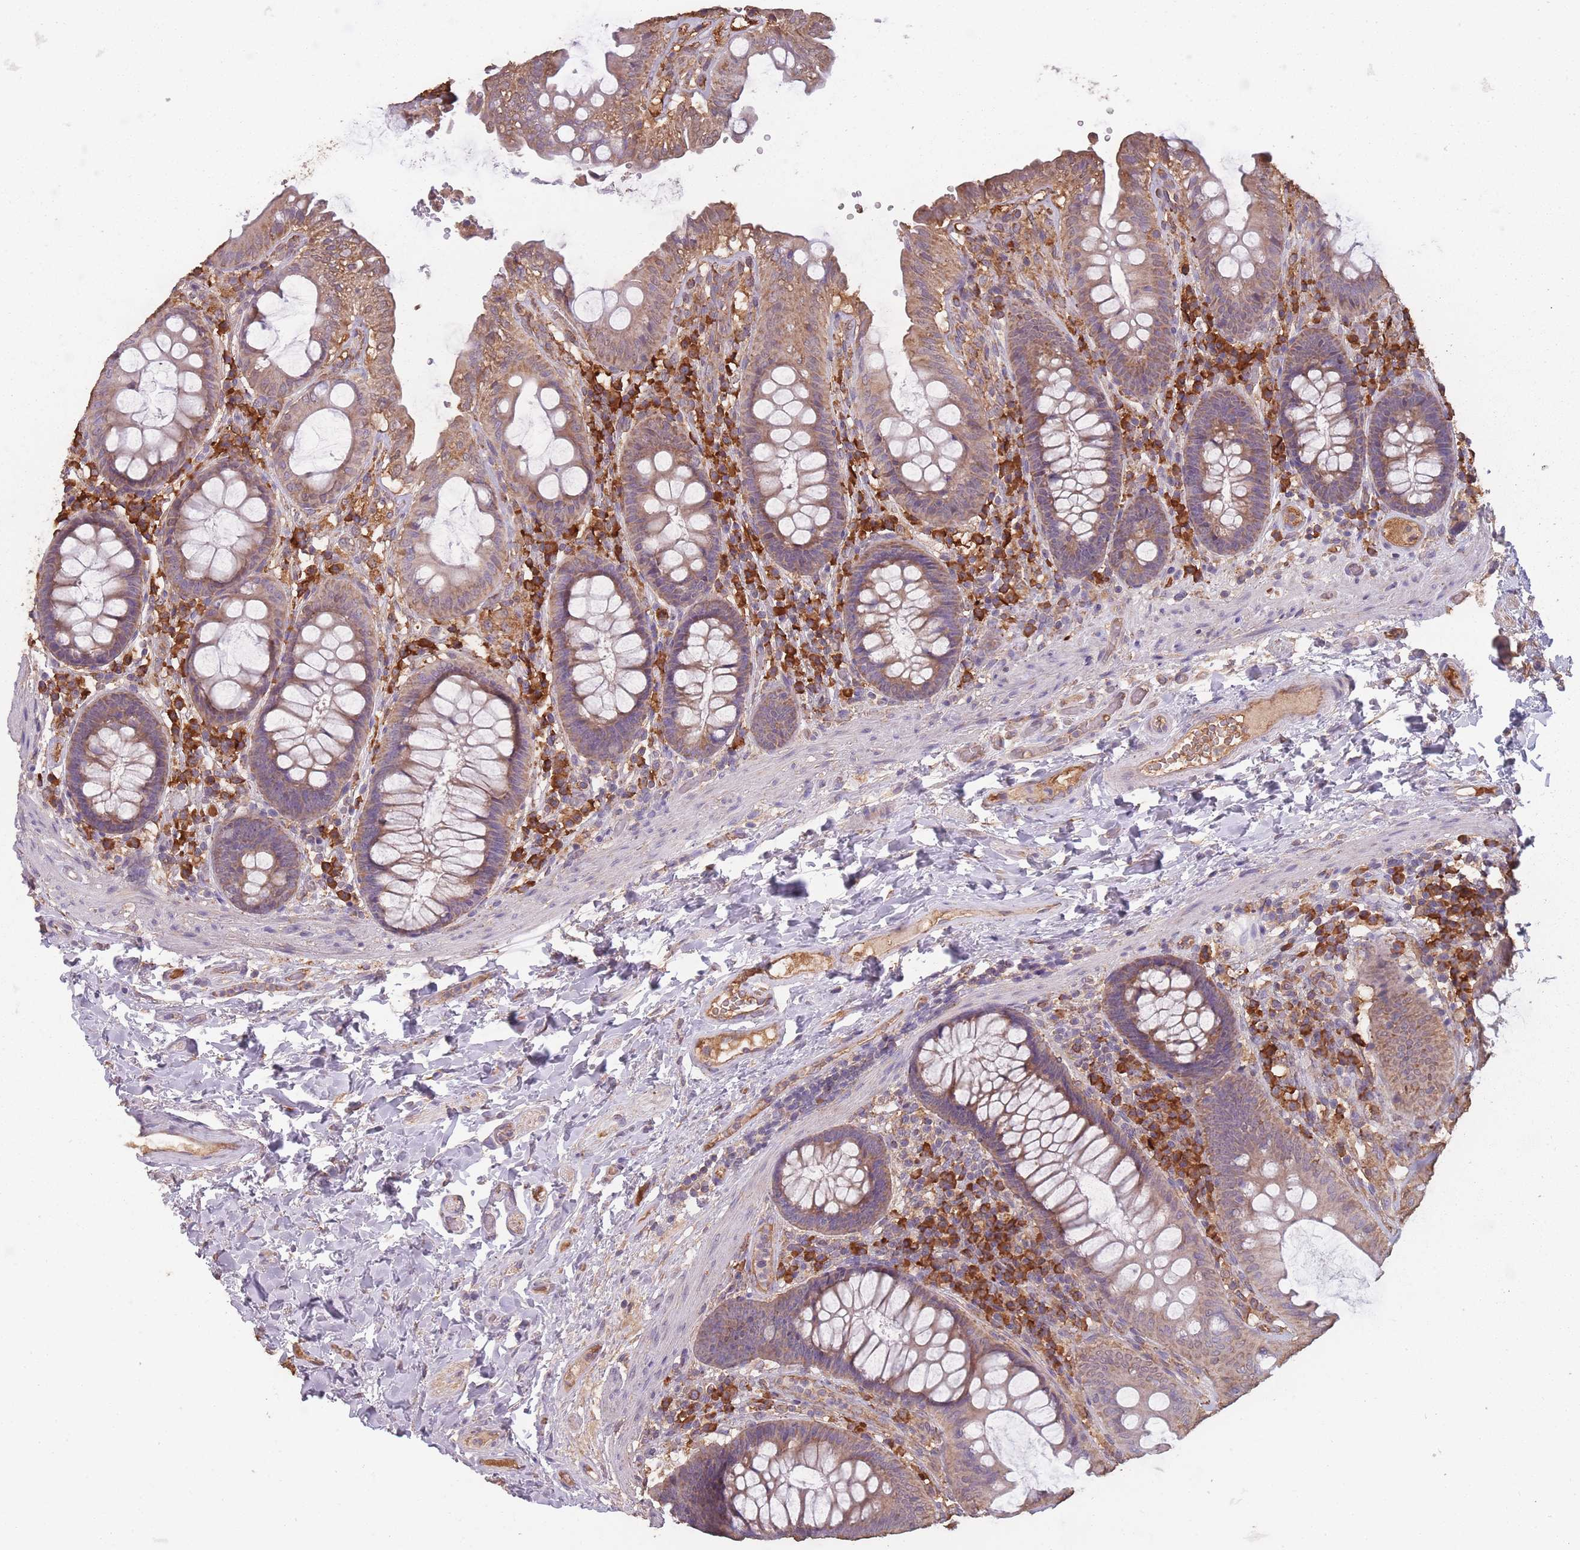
{"staining": {"intensity": "moderate", "quantity": ">75%", "location": "cytoplasmic/membranous"}, "tissue": "colon", "cell_type": "Endothelial cells", "image_type": "normal", "snomed": [{"axis": "morphology", "description": "Normal tissue, NOS"}, {"axis": "topography", "description": "Colon"}], "caption": "Immunohistochemistry (IHC) staining of benign colon, which reveals medium levels of moderate cytoplasmic/membranous staining in about >75% of endothelial cells indicating moderate cytoplasmic/membranous protein positivity. The staining was performed using DAB (3,3'-diaminobenzidine) (brown) for protein detection and nuclei were counterstained in hematoxylin (blue).", "gene": "SANBR", "patient": {"sex": "male", "age": 84}}